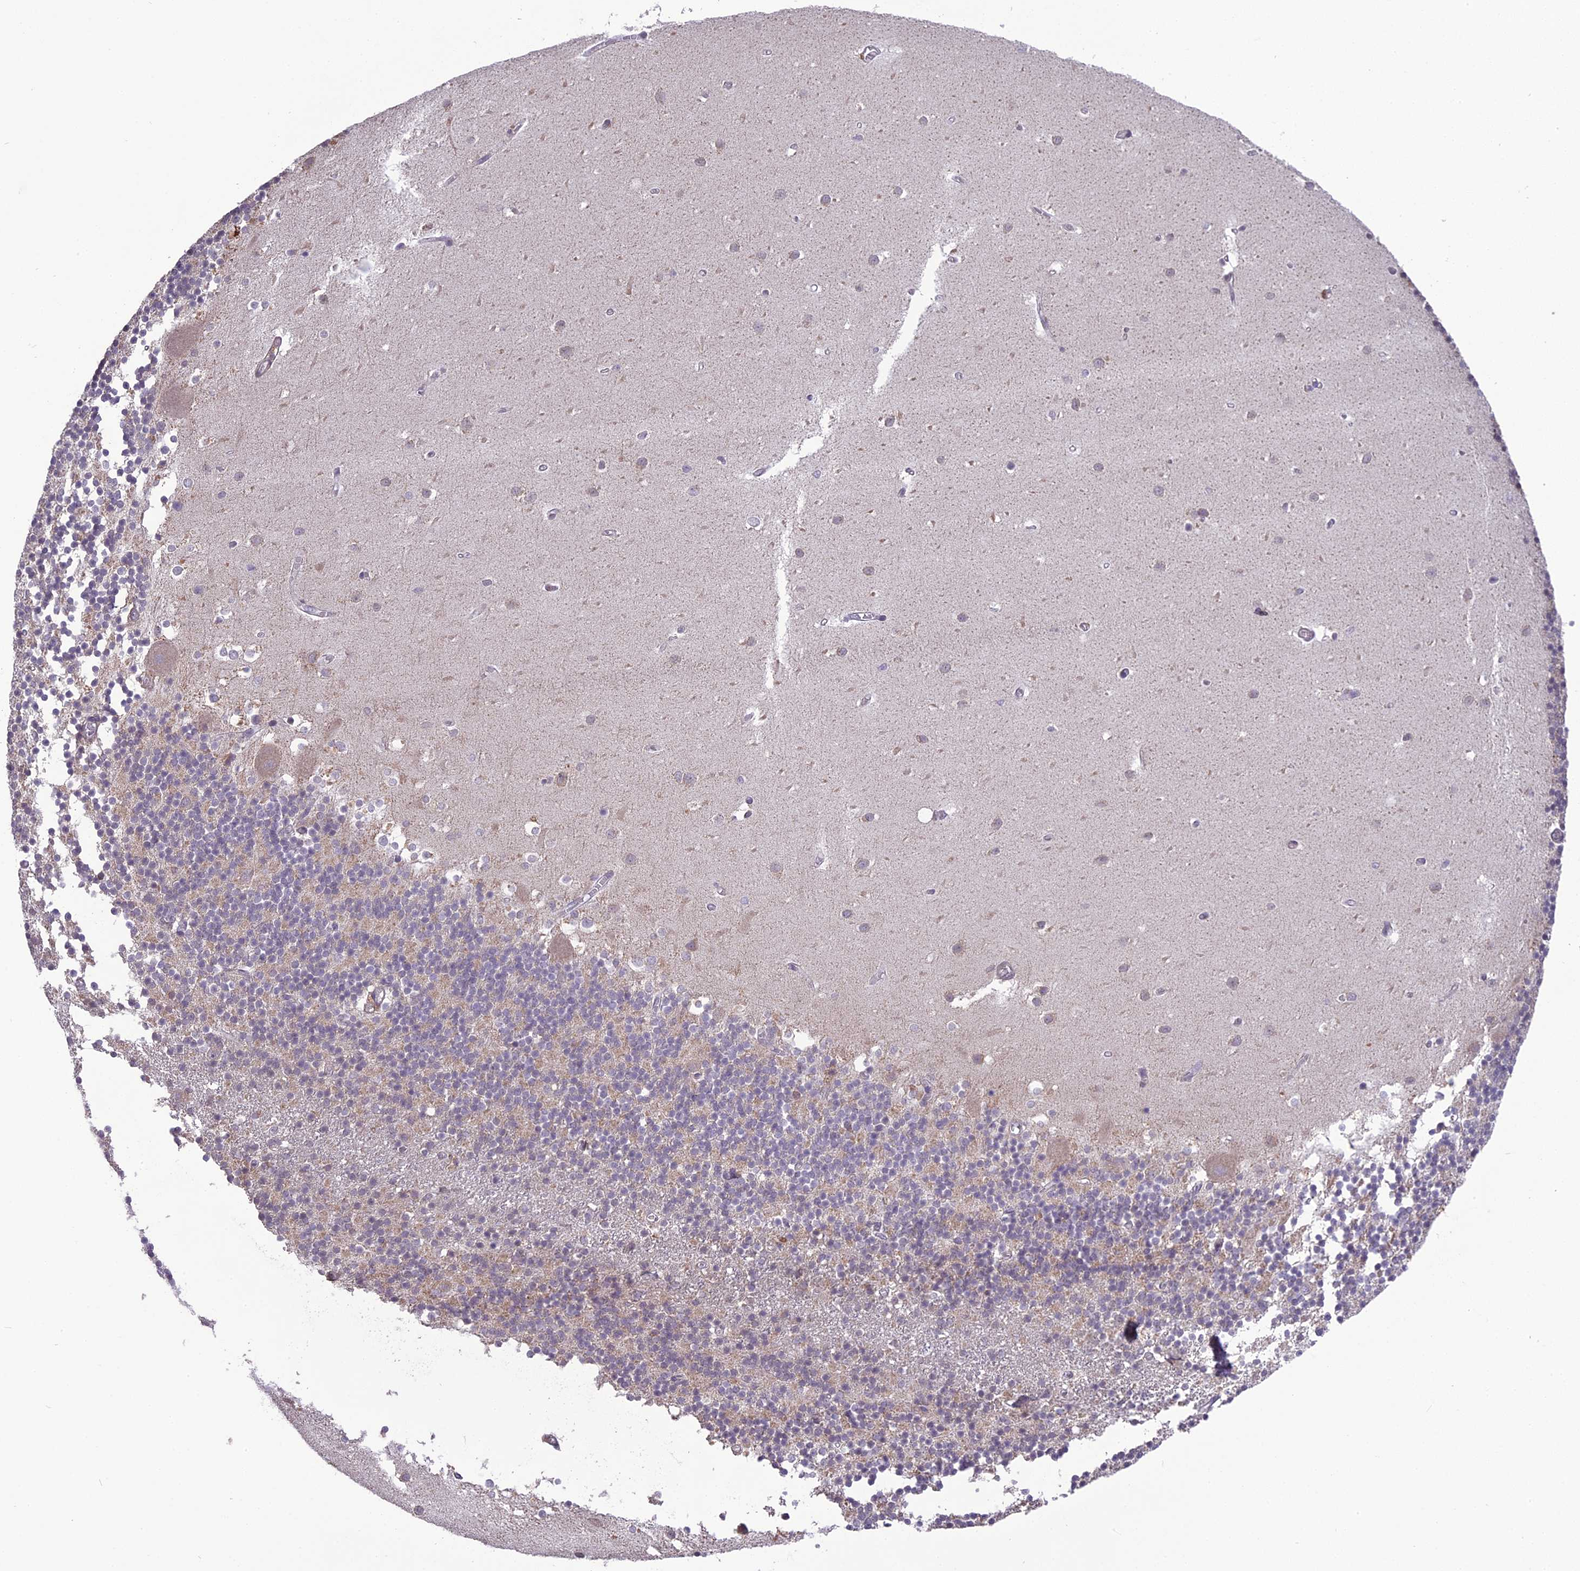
{"staining": {"intensity": "weak", "quantity": "25%-75%", "location": "cytoplasmic/membranous"}, "tissue": "cerebellum", "cell_type": "Cells in granular layer", "image_type": "normal", "snomed": [{"axis": "morphology", "description": "Normal tissue, NOS"}, {"axis": "topography", "description": "Cerebellum"}], "caption": "Immunohistochemical staining of benign cerebellum shows weak cytoplasmic/membranous protein staining in approximately 25%-75% of cells in granular layer. The protein is shown in brown color, while the nuclei are stained blue.", "gene": "ERG28", "patient": {"sex": "male", "age": 54}}